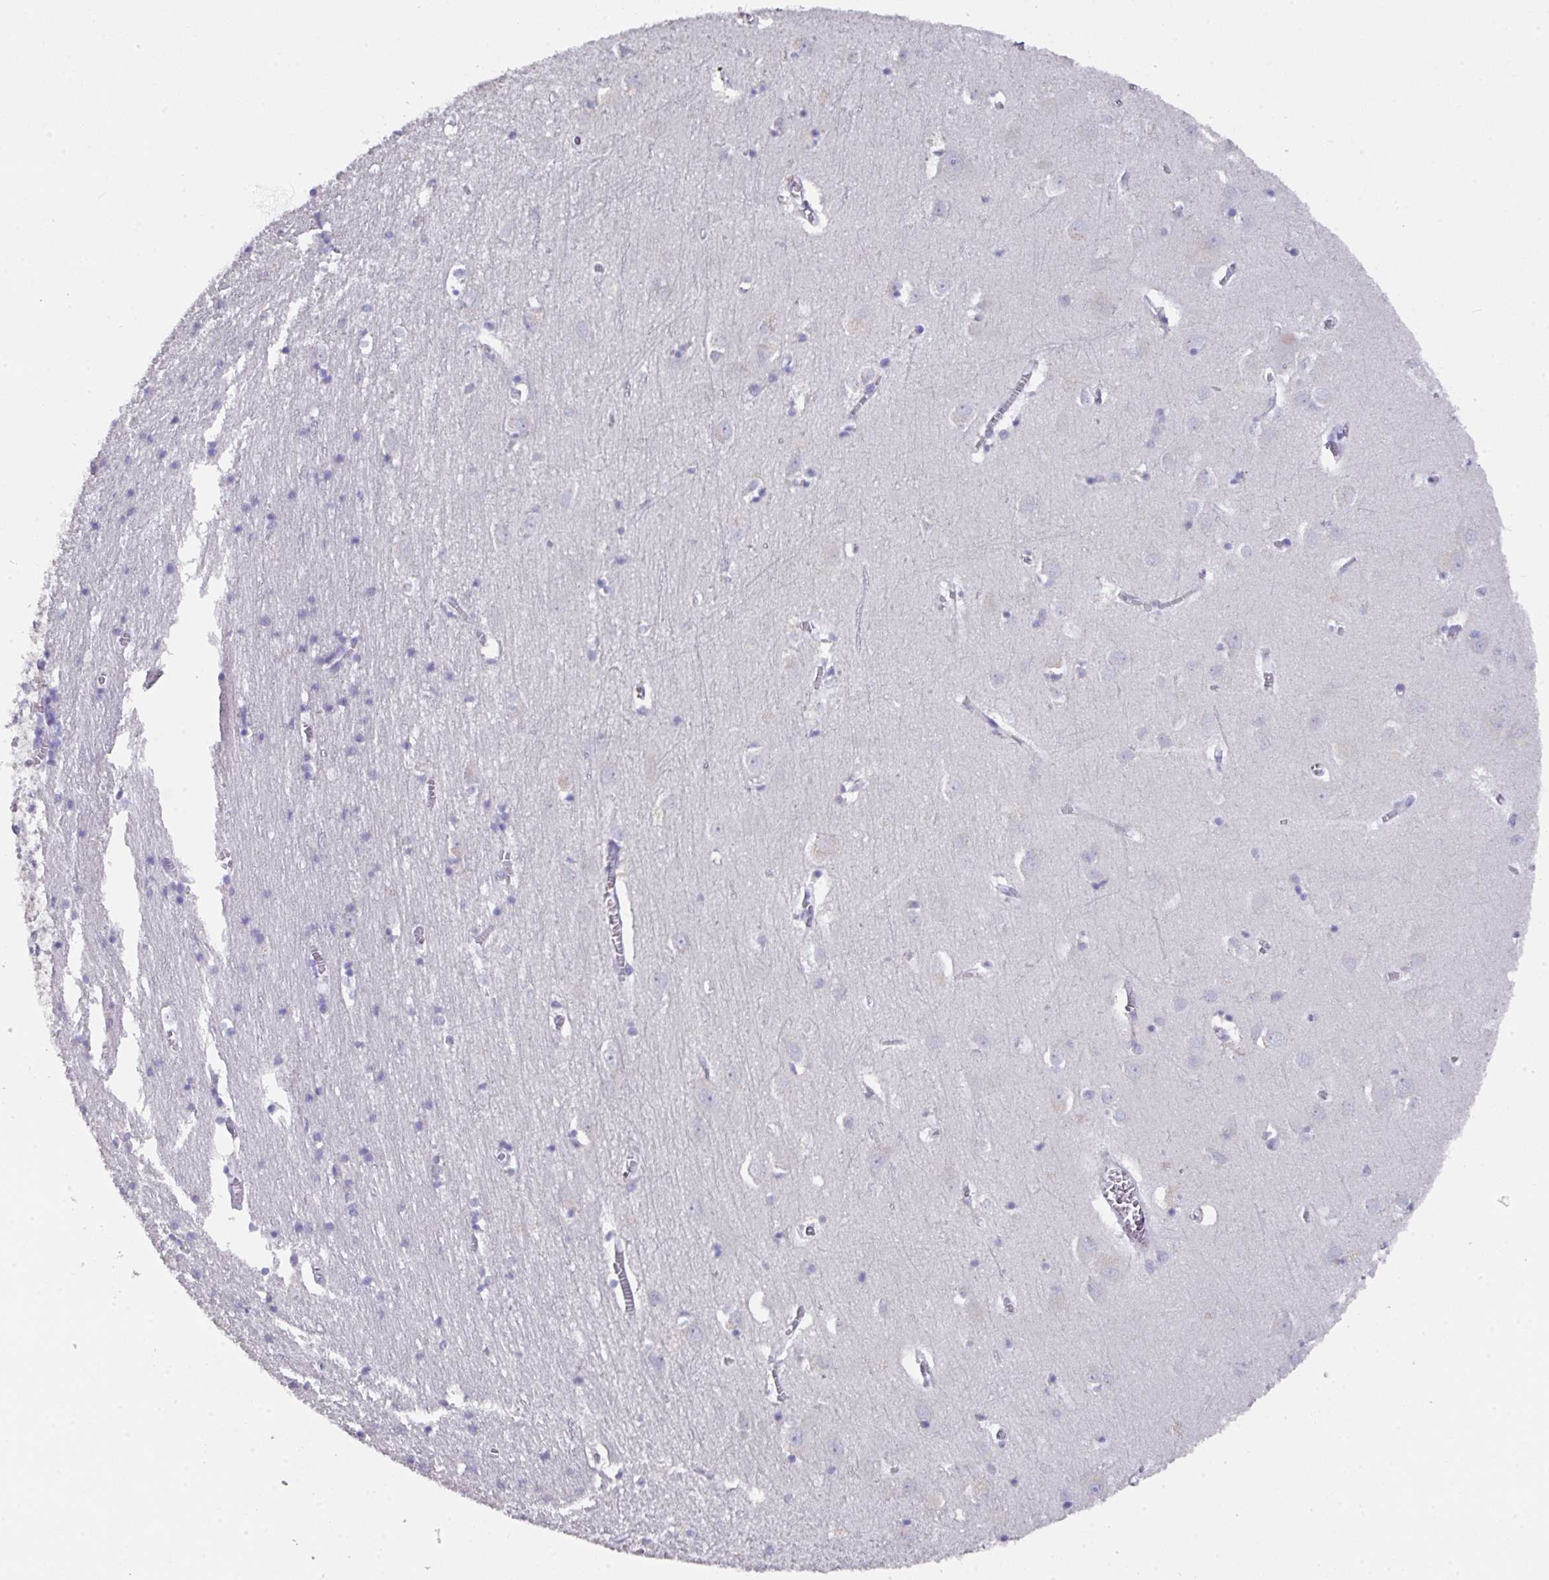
{"staining": {"intensity": "negative", "quantity": "none", "location": "none"}, "tissue": "cerebral cortex", "cell_type": "Endothelial cells", "image_type": "normal", "snomed": [{"axis": "morphology", "description": "Normal tissue, NOS"}, {"axis": "topography", "description": "Cerebral cortex"}], "caption": "This is an IHC image of unremarkable cerebral cortex. There is no expression in endothelial cells.", "gene": "DAZ1", "patient": {"sex": "male", "age": 70}}